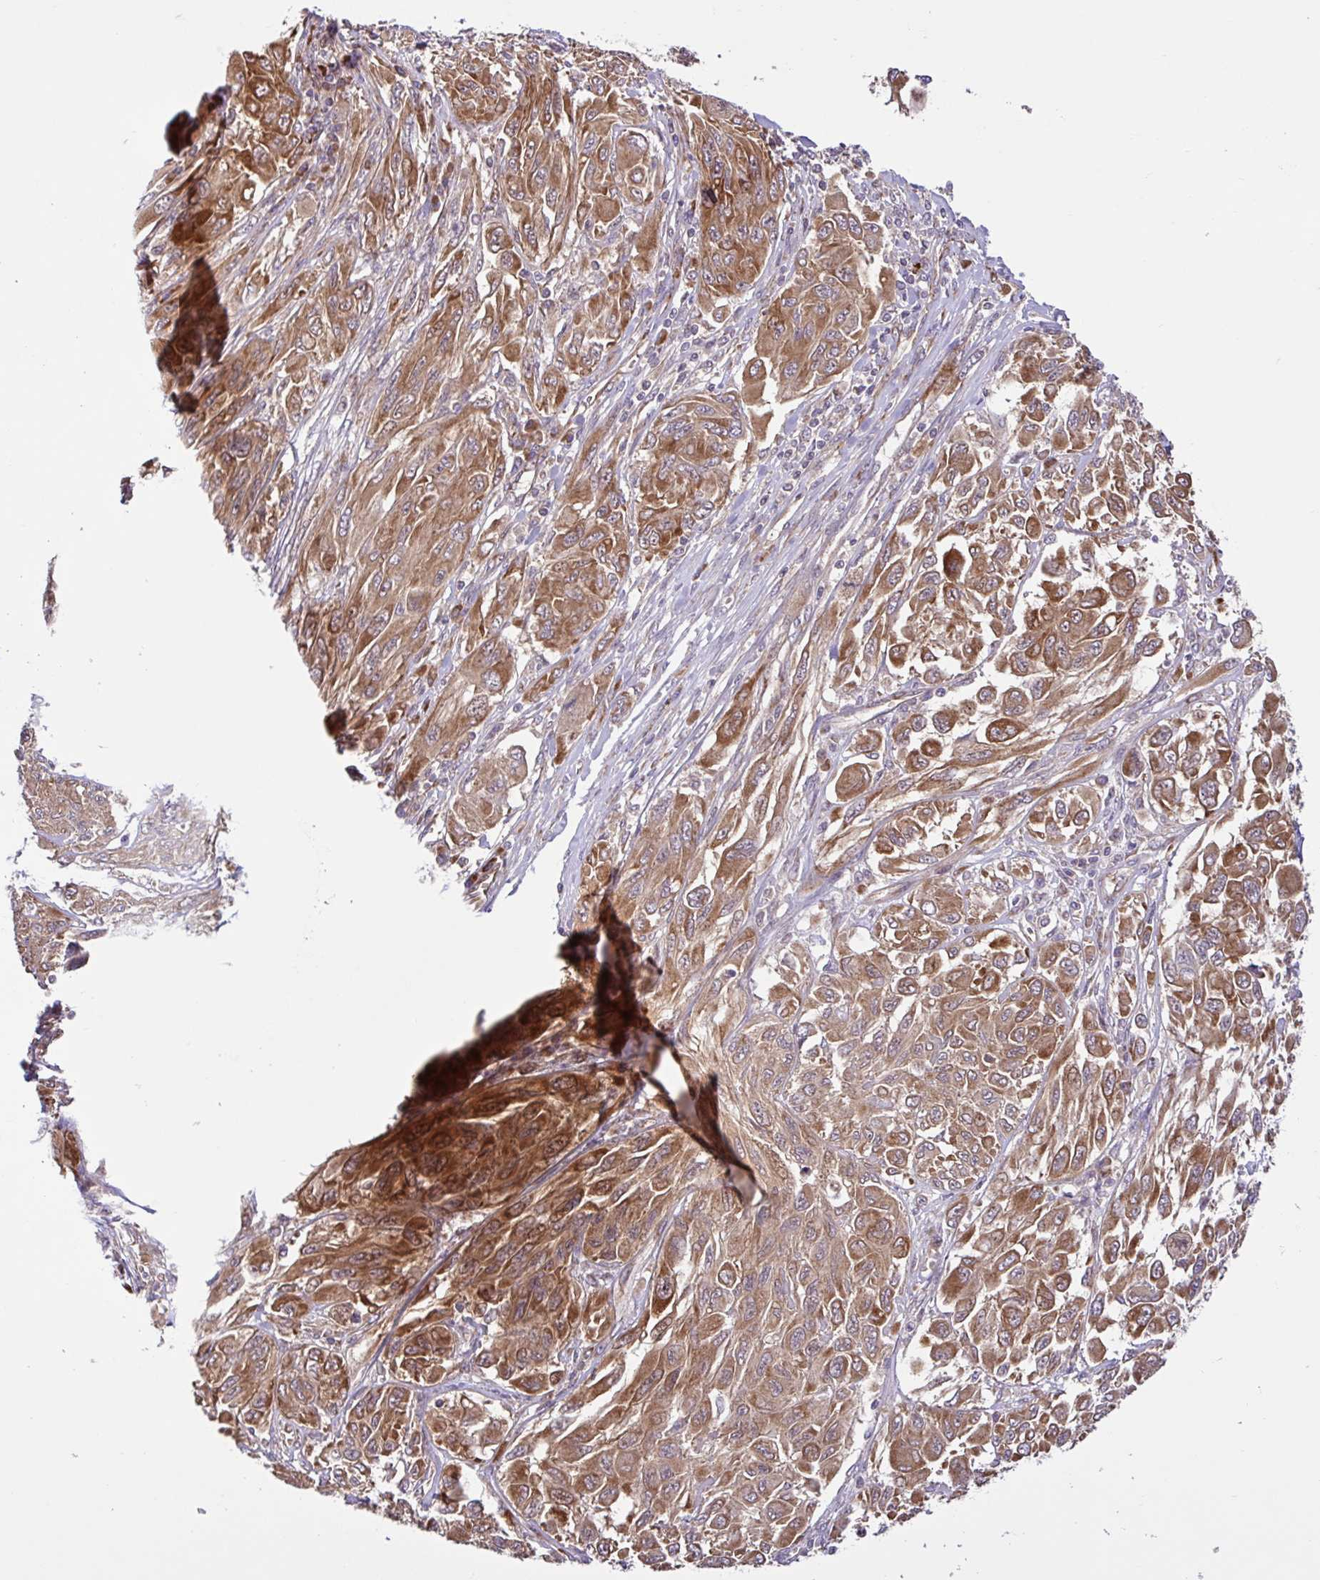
{"staining": {"intensity": "moderate", "quantity": ">75%", "location": "cytoplasmic/membranous"}, "tissue": "melanoma", "cell_type": "Tumor cells", "image_type": "cancer", "snomed": [{"axis": "morphology", "description": "Malignant melanoma, NOS"}, {"axis": "topography", "description": "Skin"}], "caption": "Immunohistochemical staining of malignant melanoma displays moderate cytoplasmic/membranous protein expression in about >75% of tumor cells. Using DAB (brown) and hematoxylin (blue) stains, captured at high magnification using brightfield microscopy.", "gene": "NTPCR", "patient": {"sex": "female", "age": 91}}